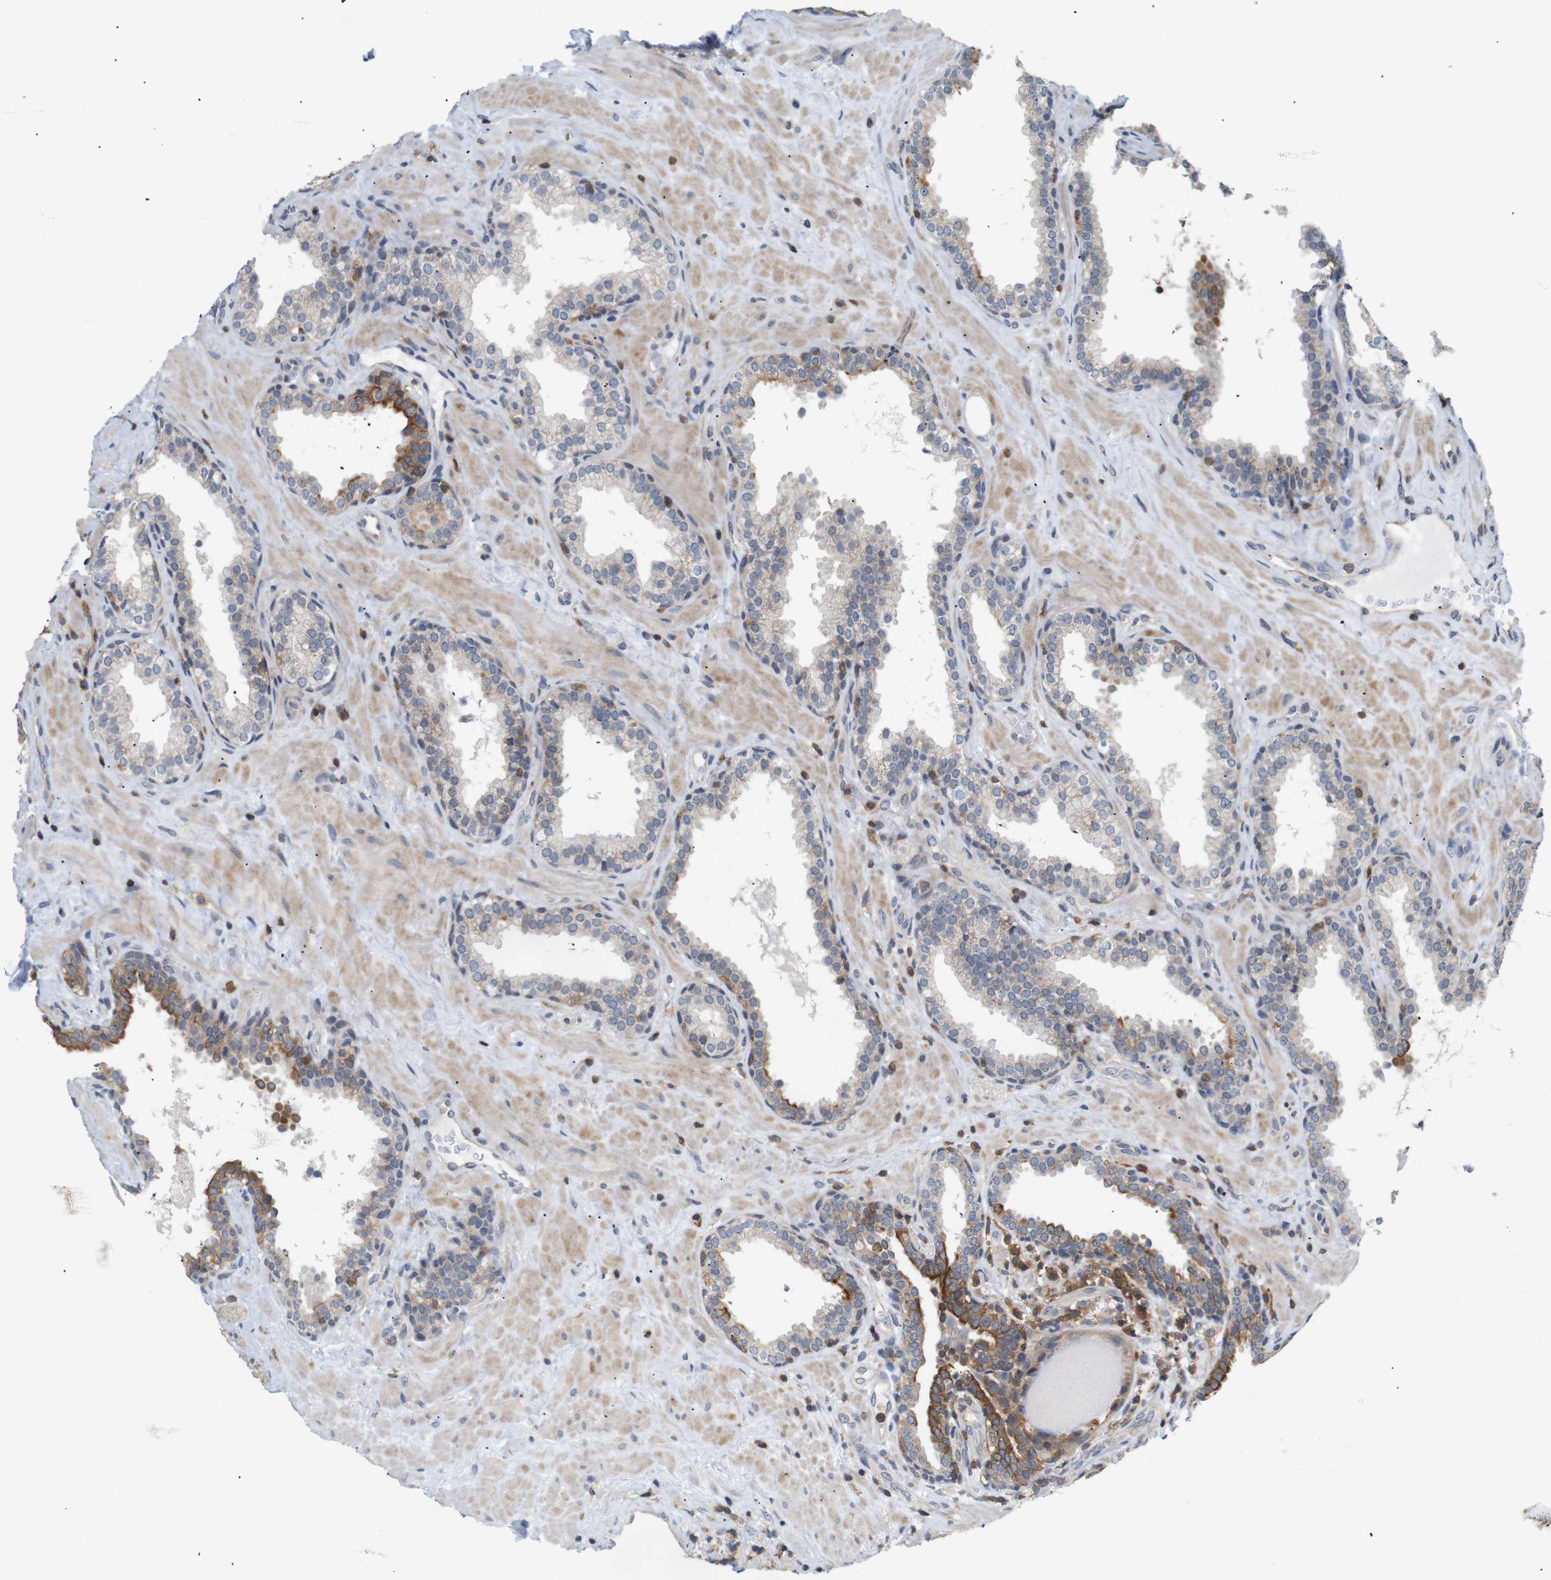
{"staining": {"intensity": "moderate", "quantity": "<25%", "location": "cytoplasmic/membranous"}, "tissue": "prostate", "cell_type": "Glandular cells", "image_type": "normal", "snomed": [{"axis": "morphology", "description": "Normal tissue, NOS"}, {"axis": "topography", "description": "Prostate"}], "caption": "Immunohistochemistry image of benign prostate: human prostate stained using IHC displays low levels of moderate protein expression localized specifically in the cytoplasmic/membranous of glandular cells, appearing as a cytoplasmic/membranous brown color.", "gene": "BRWD3", "patient": {"sex": "male", "age": 51}}